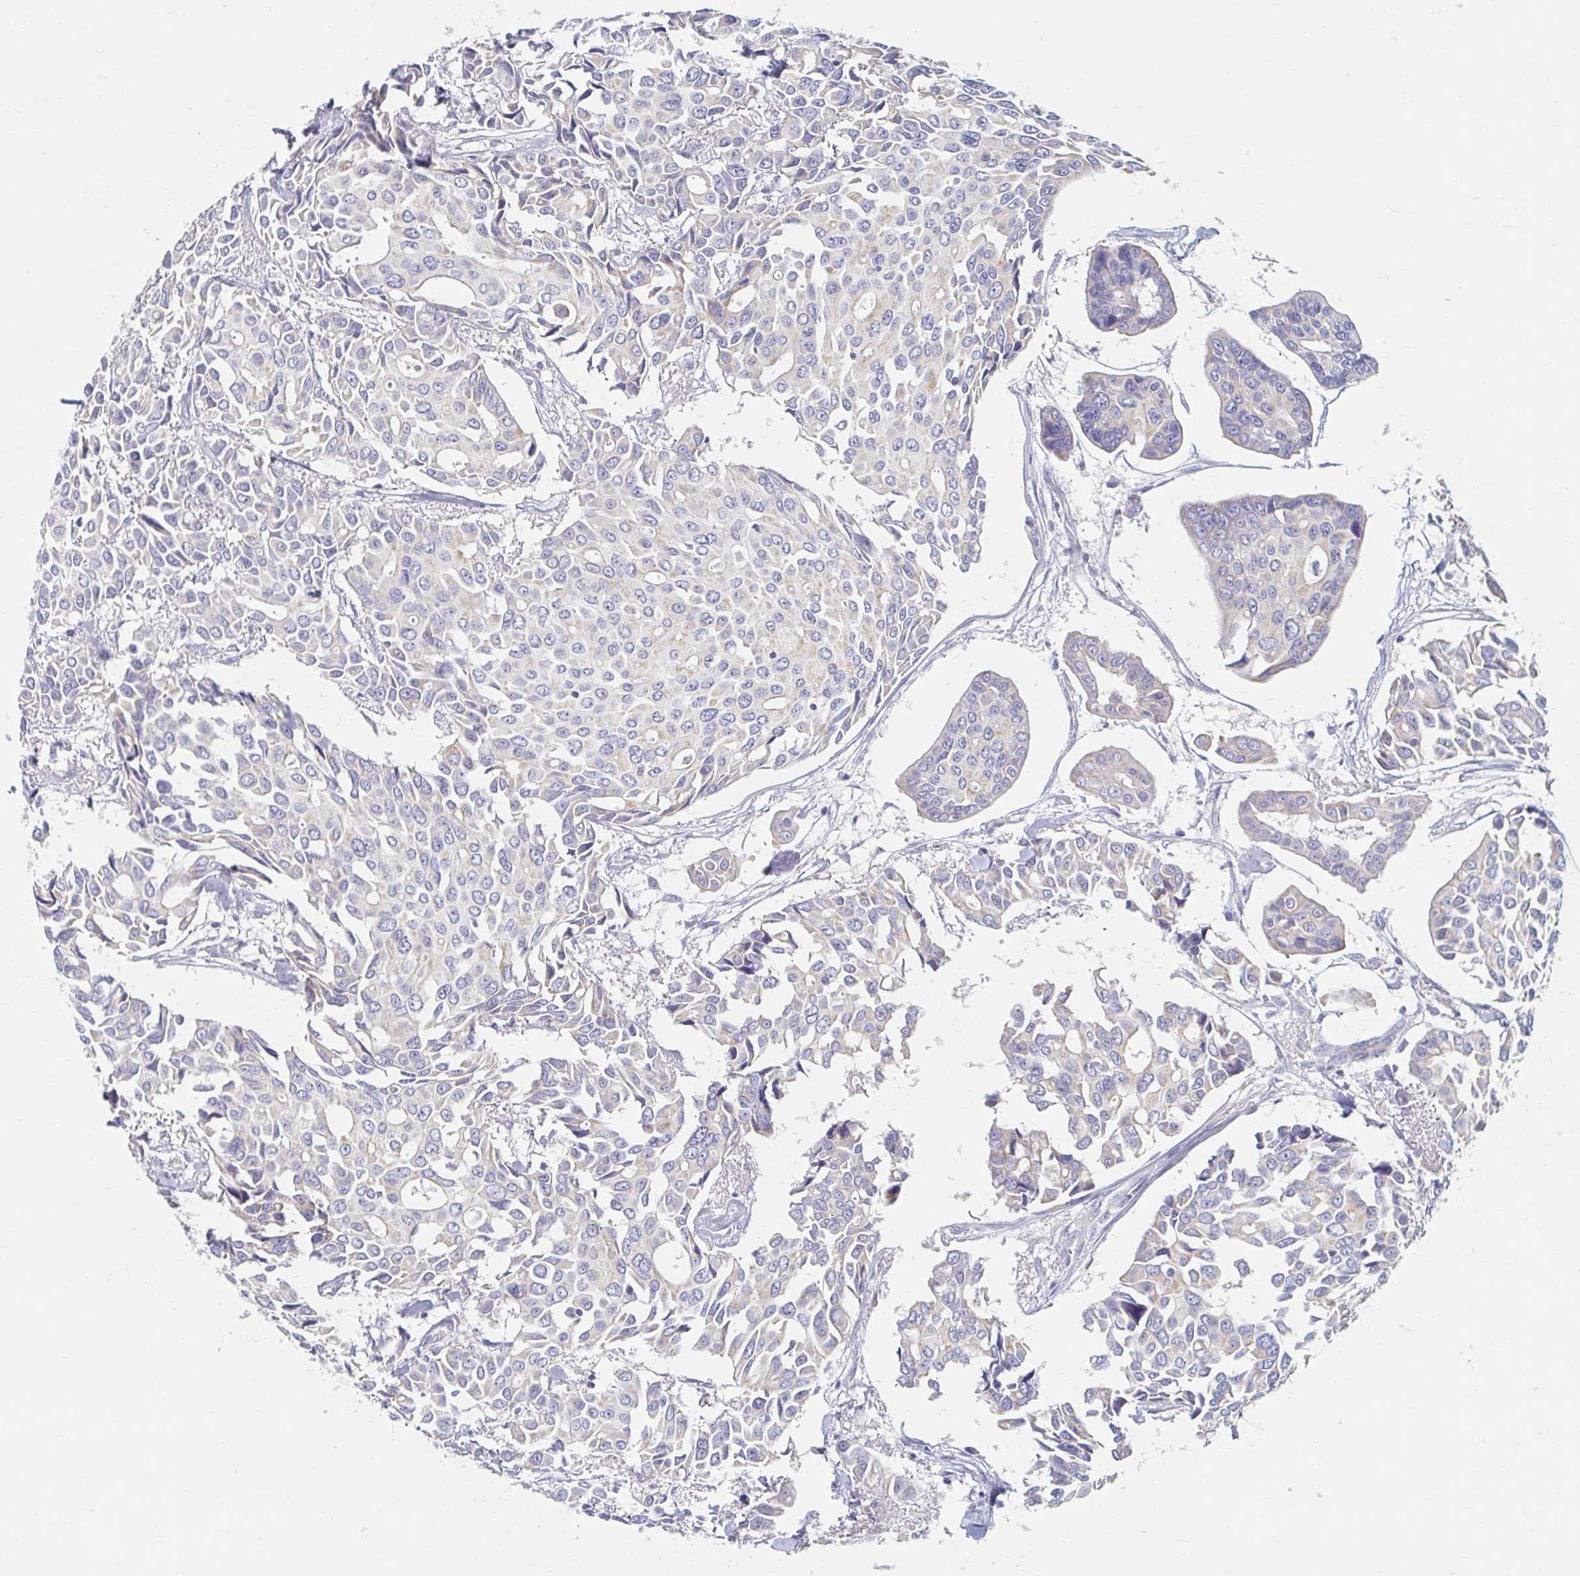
{"staining": {"intensity": "weak", "quantity": "<25%", "location": "cytoplasmic/membranous"}, "tissue": "breast cancer", "cell_type": "Tumor cells", "image_type": "cancer", "snomed": [{"axis": "morphology", "description": "Duct carcinoma"}, {"axis": "topography", "description": "Breast"}], "caption": "A high-resolution photomicrograph shows IHC staining of breast invasive ductal carcinoma, which demonstrates no significant staining in tumor cells.", "gene": "MAVS", "patient": {"sex": "female", "age": 54}}